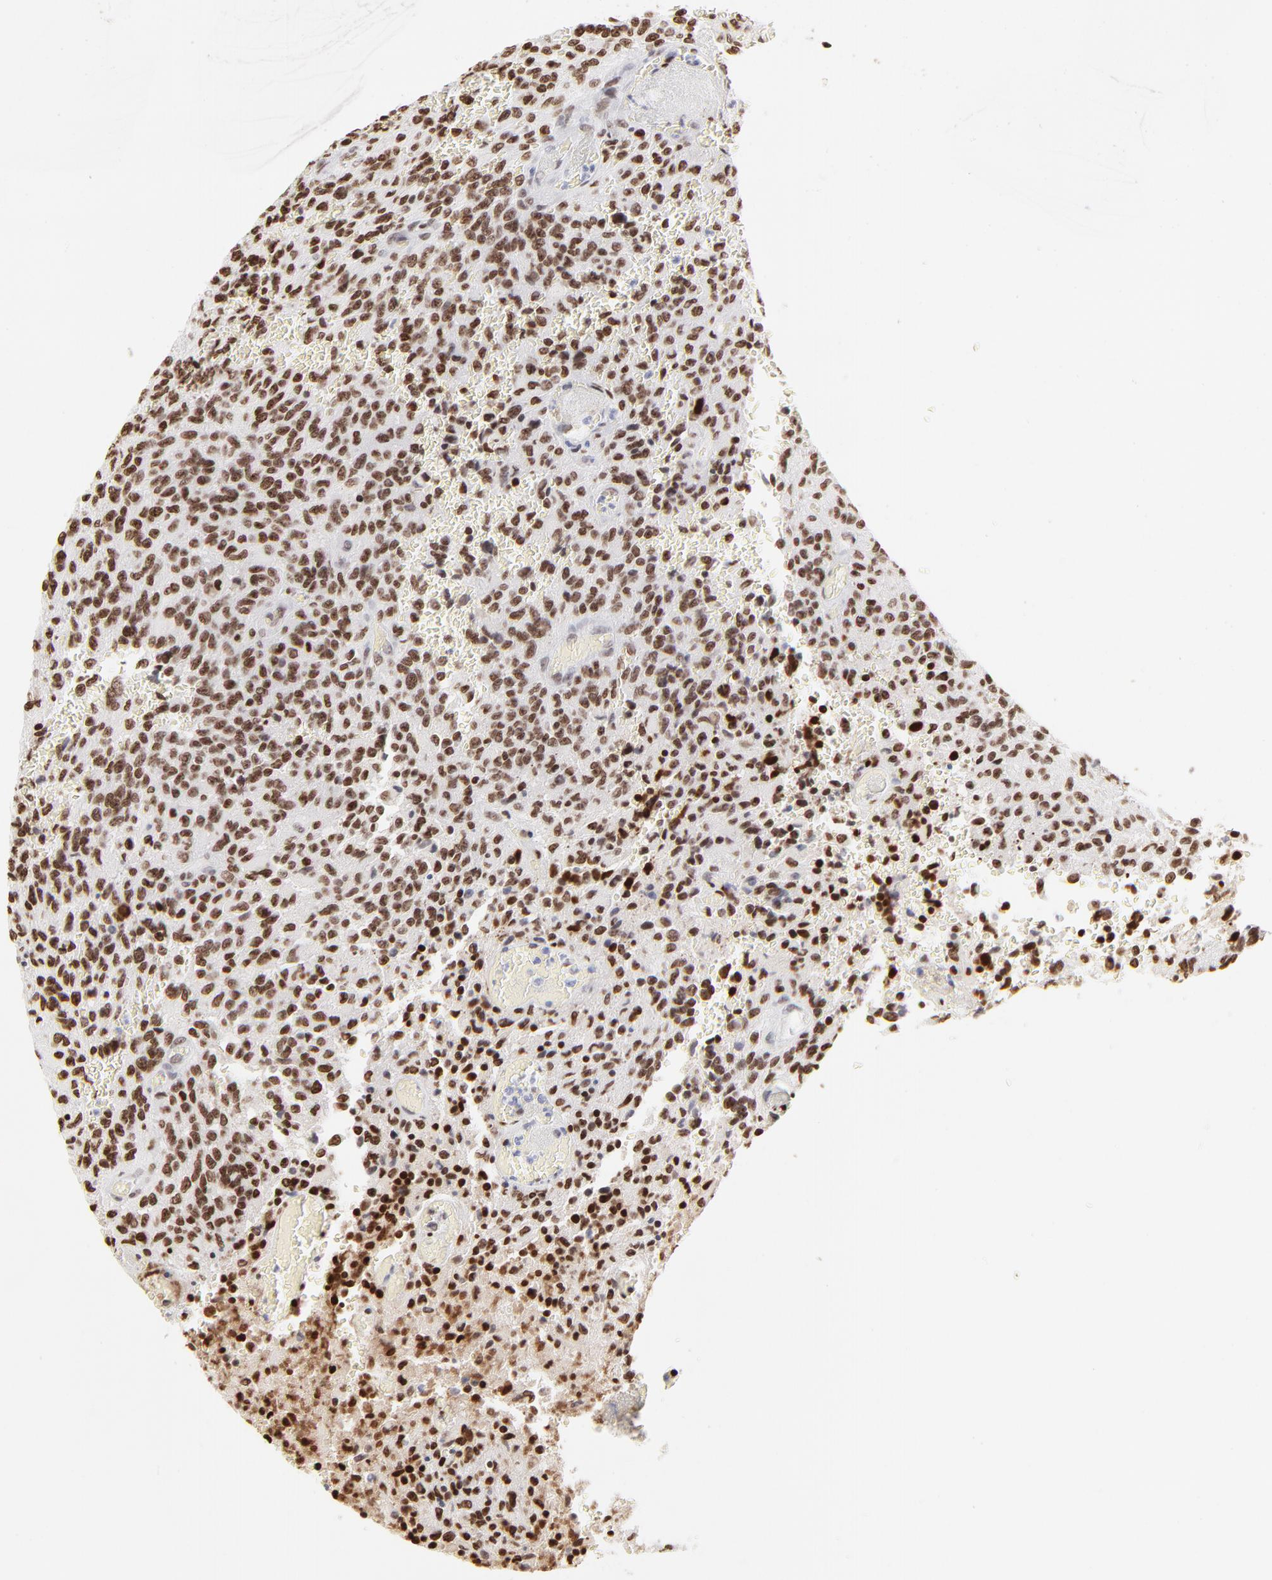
{"staining": {"intensity": "strong", "quantity": ">75%", "location": "nuclear"}, "tissue": "glioma", "cell_type": "Tumor cells", "image_type": "cancer", "snomed": [{"axis": "morphology", "description": "Normal tissue, NOS"}, {"axis": "morphology", "description": "Glioma, malignant, High grade"}, {"axis": "topography", "description": "Cerebral cortex"}], "caption": "Strong nuclear staining is appreciated in approximately >75% of tumor cells in high-grade glioma (malignant).", "gene": "PARP1", "patient": {"sex": "male", "age": 56}}